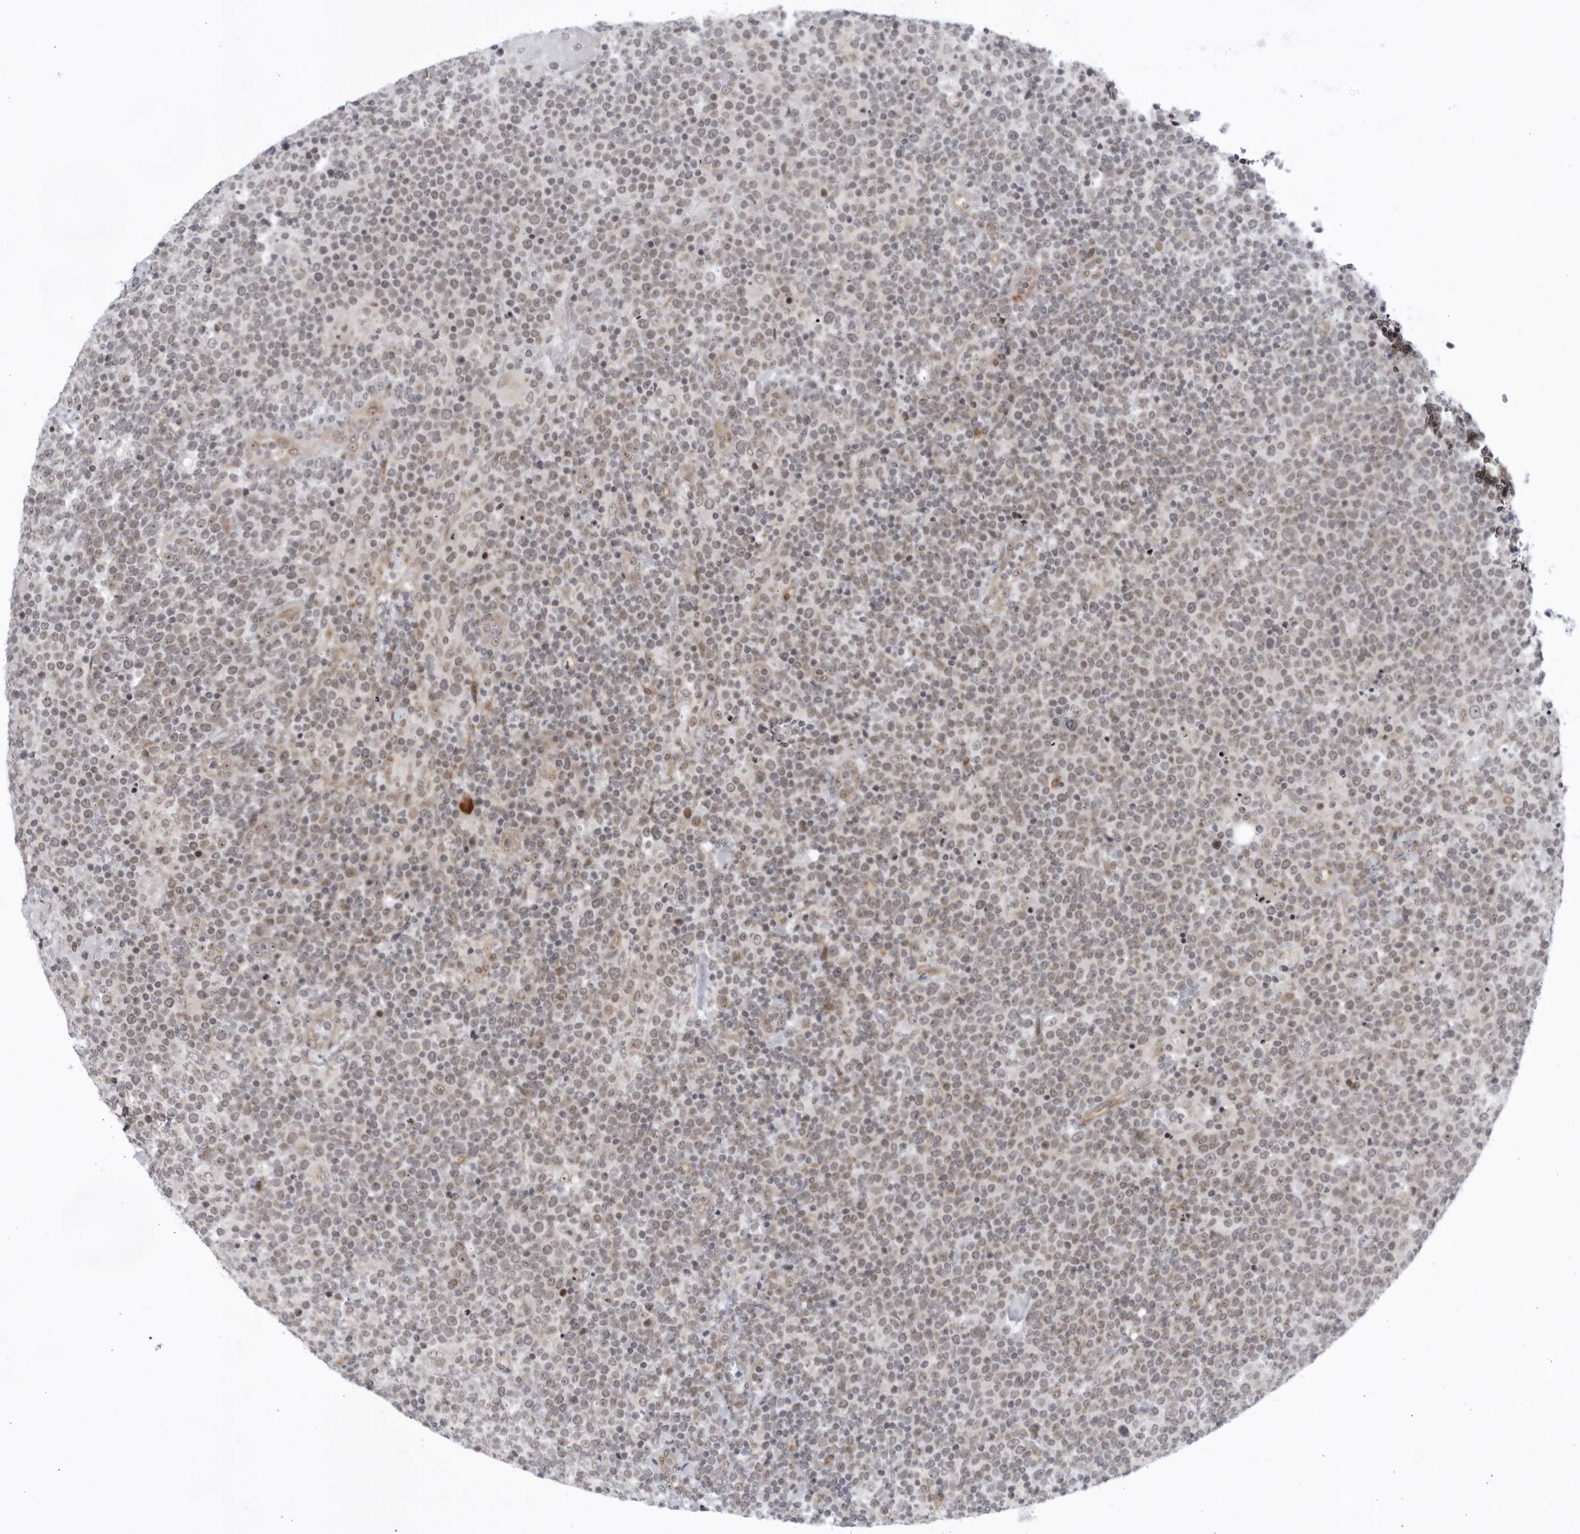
{"staining": {"intensity": "weak", "quantity": ">75%", "location": "nuclear"}, "tissue": "lymphoma", "cell_type": "Tumor cells", "image_type": "cancer", "snomed": [{"axis": "morphology", "description": "Malignant lymphoma, non-Hodgkin's type, High grade"}, {"axis": "topography", "description": "Lymph node"}], "caption": "The image exhibits staining of lymphoma, revealing weak nuclear protein positivity (brown color) within tumor cells. Nuclei are stained in blue.", "gene": "ITGB3BP", "patient": {"sex": "male", "age": 61}}